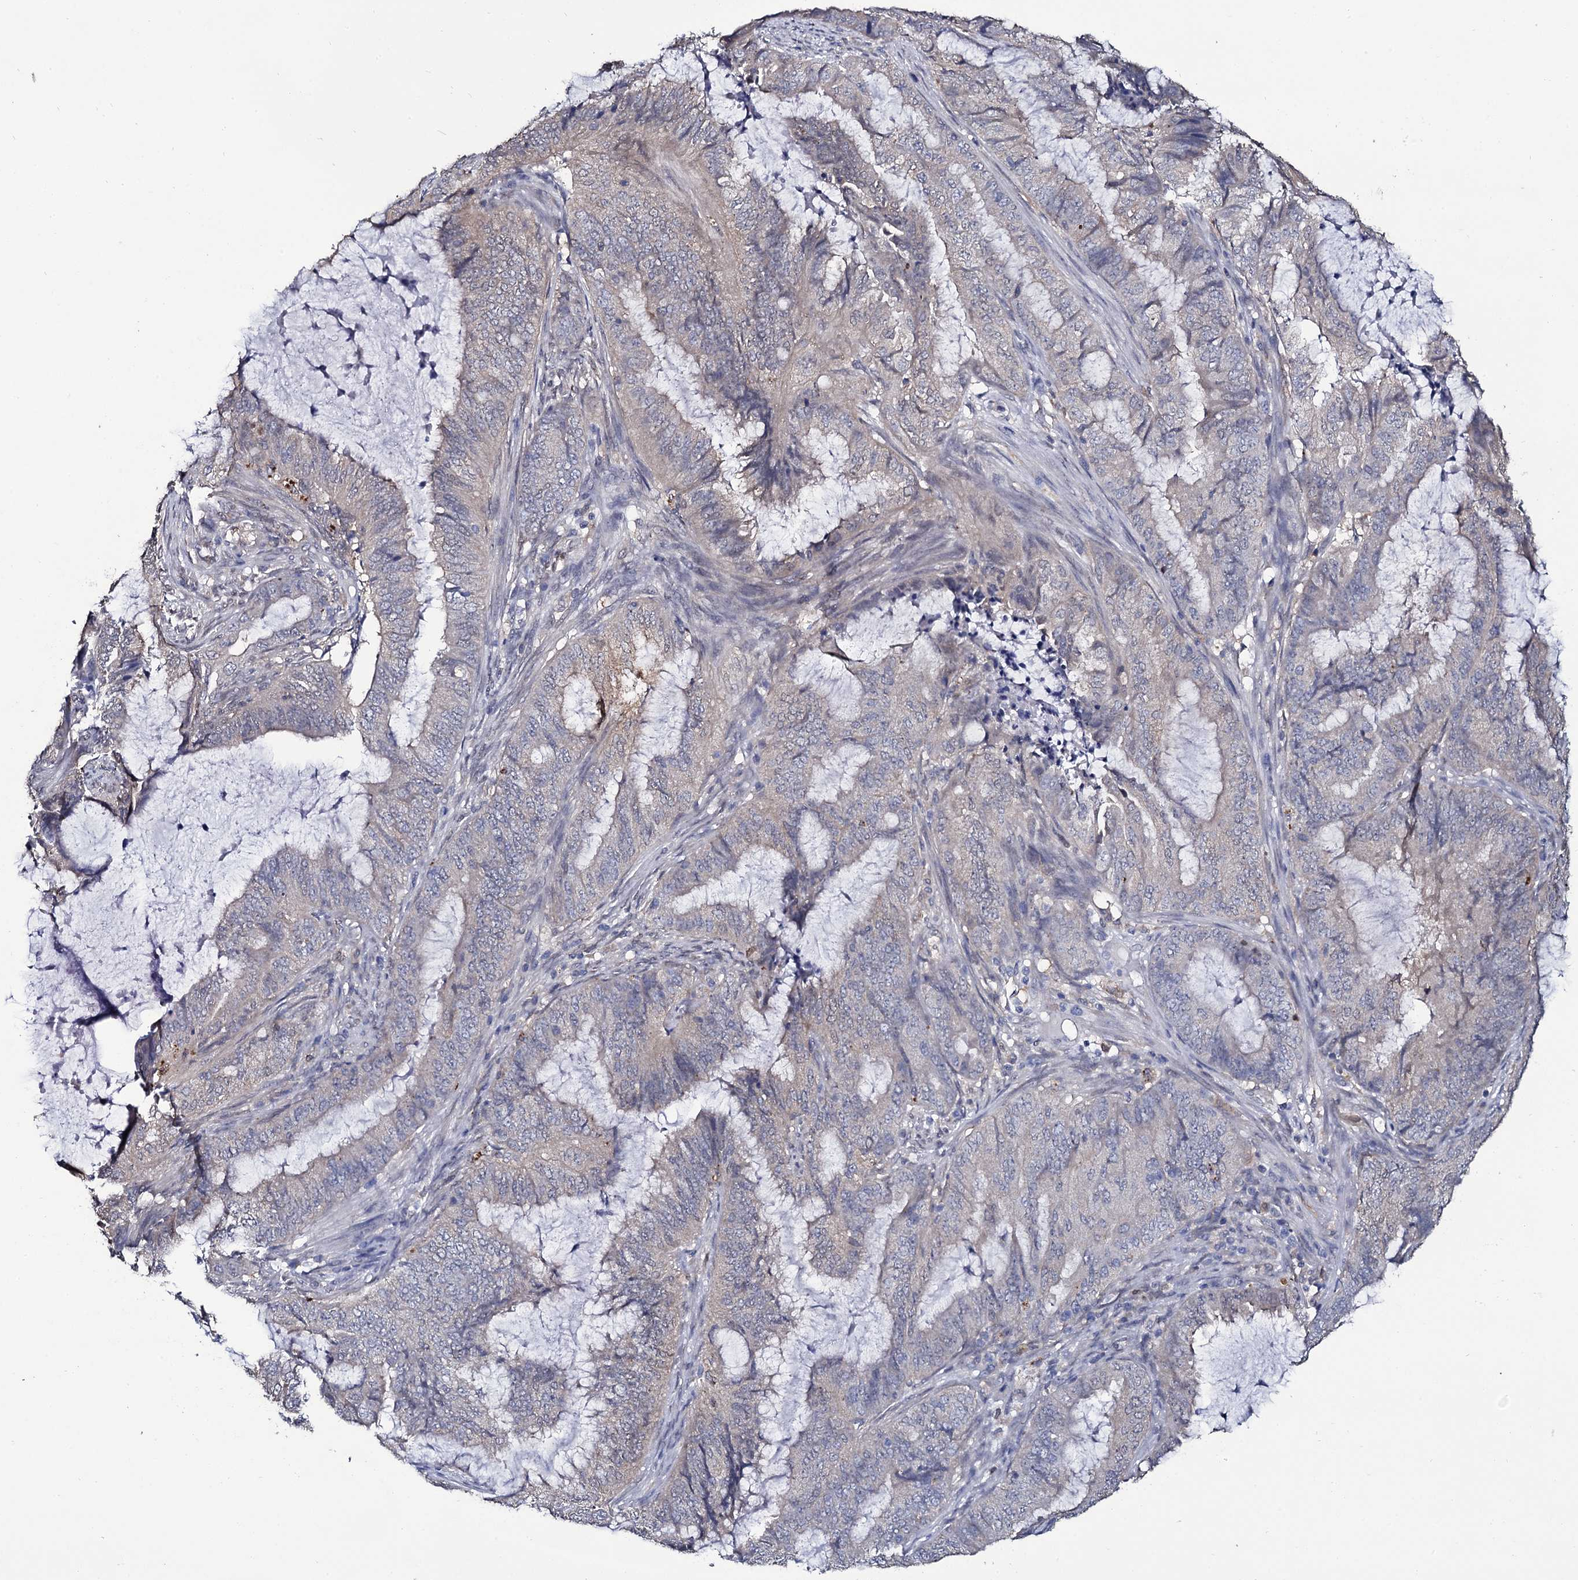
{"staining": {"intensity": "negative", "quantity": "none", "location": "none"}, "tissue": "endometrial cancer", "cell_type": "Tumor cells", "image_type": "cancer", "snomed": [{"axis": "morphology", "description": "Adenocarcinoma, NOS"}, {"axis": "topography", "description": "Endometrium"}], "caption": "Immunohistochemistry (IHC) image of neoplastic tissue: human endometrial cancer stained with DAB displays no significant protein positivity in tumor cells.", "gene": "CRYL1", "patient": {"sex": "female", "age": 51}}